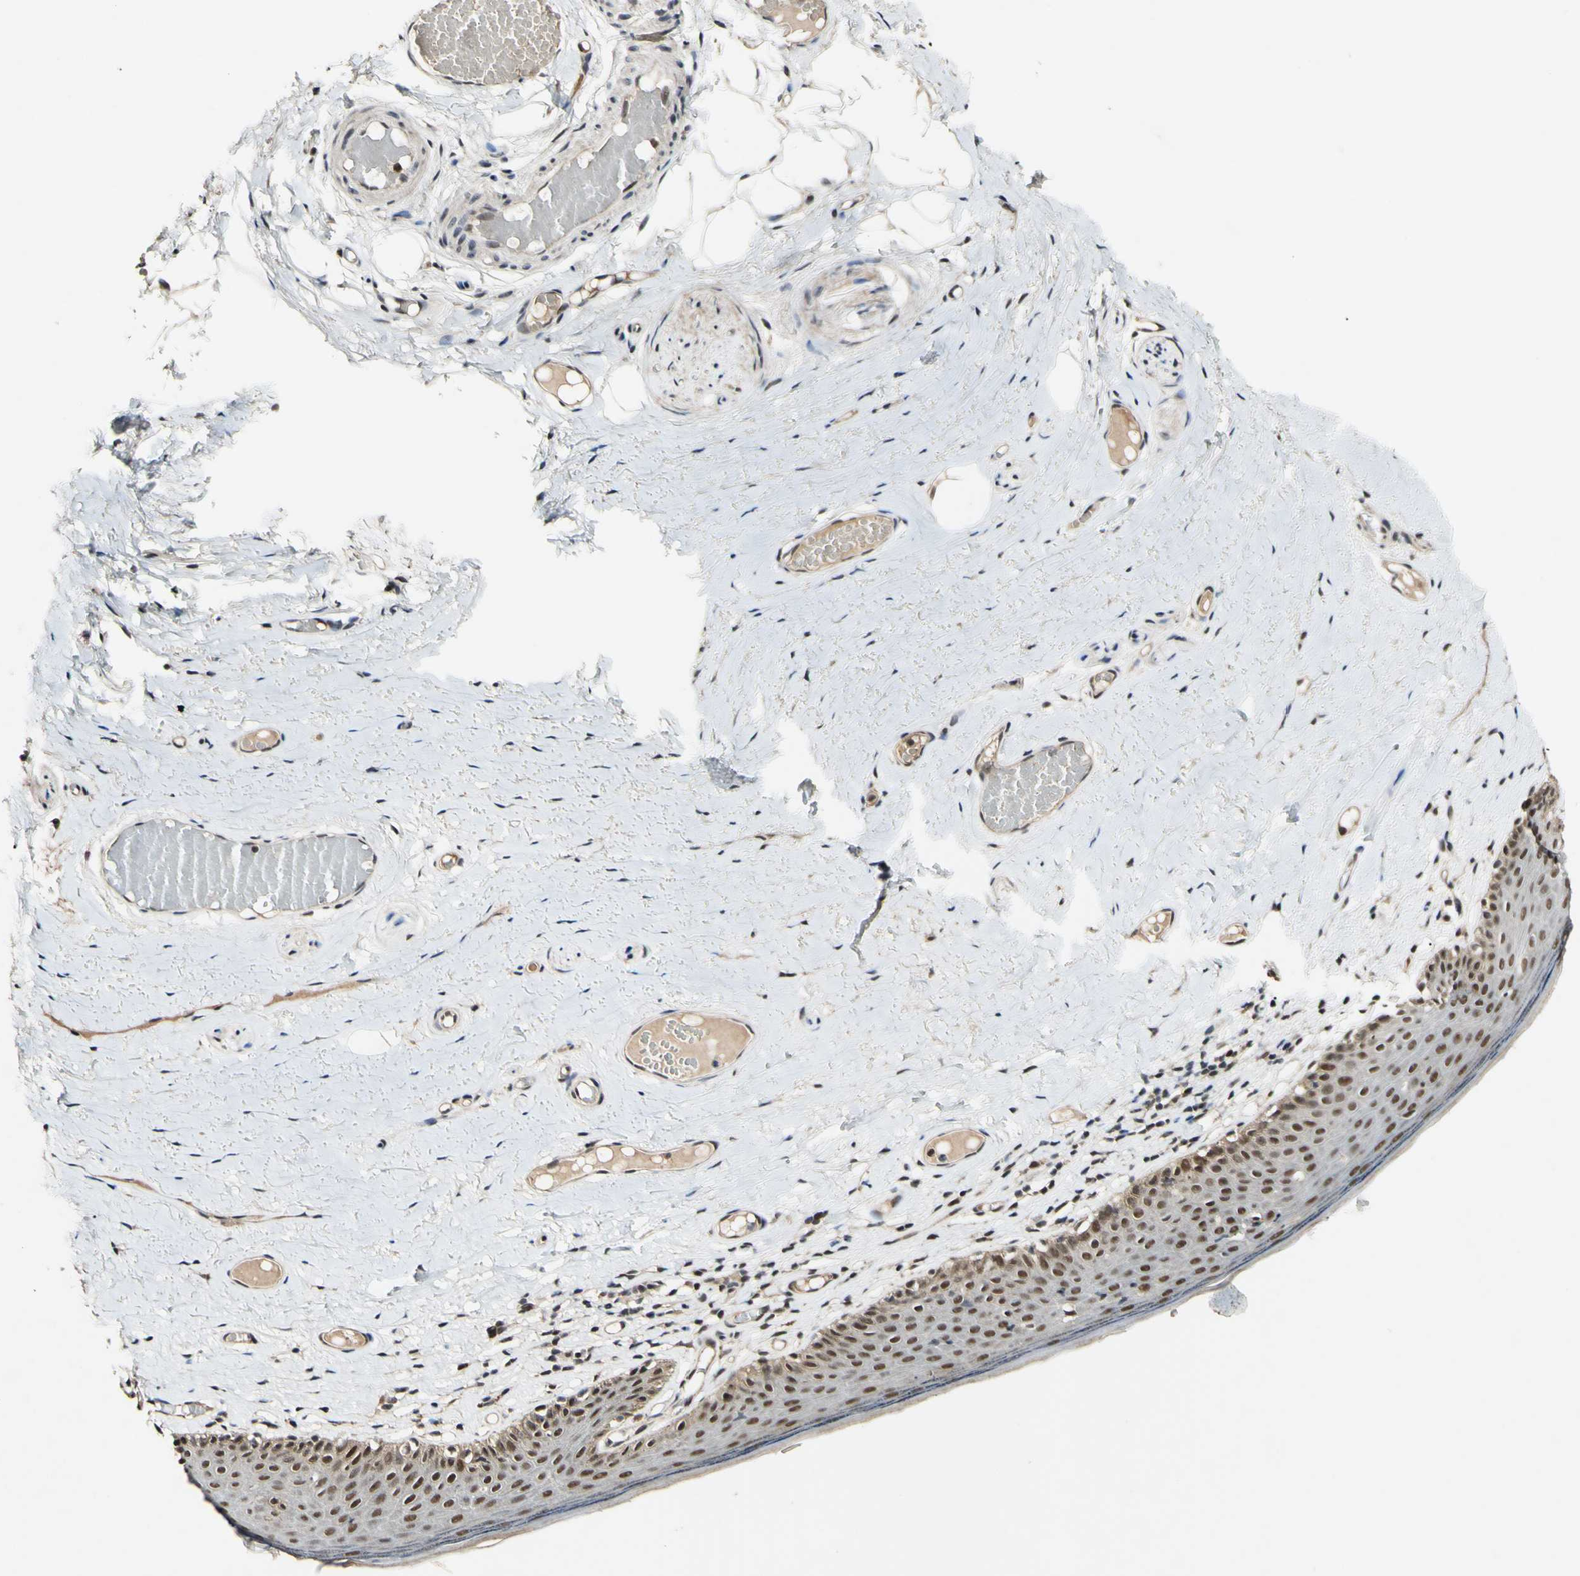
{"staining": {"intensity": "moderate", "quantity": ">75%", "location": "nuclear"}, "tissue": "skin", "cell_type": "Epidermal cells", "image_type": "normal", "snomed": [{"axis": "morphology", "description": "Normal tissue, NOS"}, {"axis": "topography", "description": "Vulva"}], "caption": "High-power microscopy captured an immunohistochemistry image of benign skin, revealing moderate nuclear staining in approximately >75% of epidermal cells. The staining was performed using DAB to visualize the protein expression in brown, while the nuclei were stained in blue with hematoxylin (Magnification: 20x).", "gene": "POLR2F", "patient": {"sex": "female", "age": 54}}